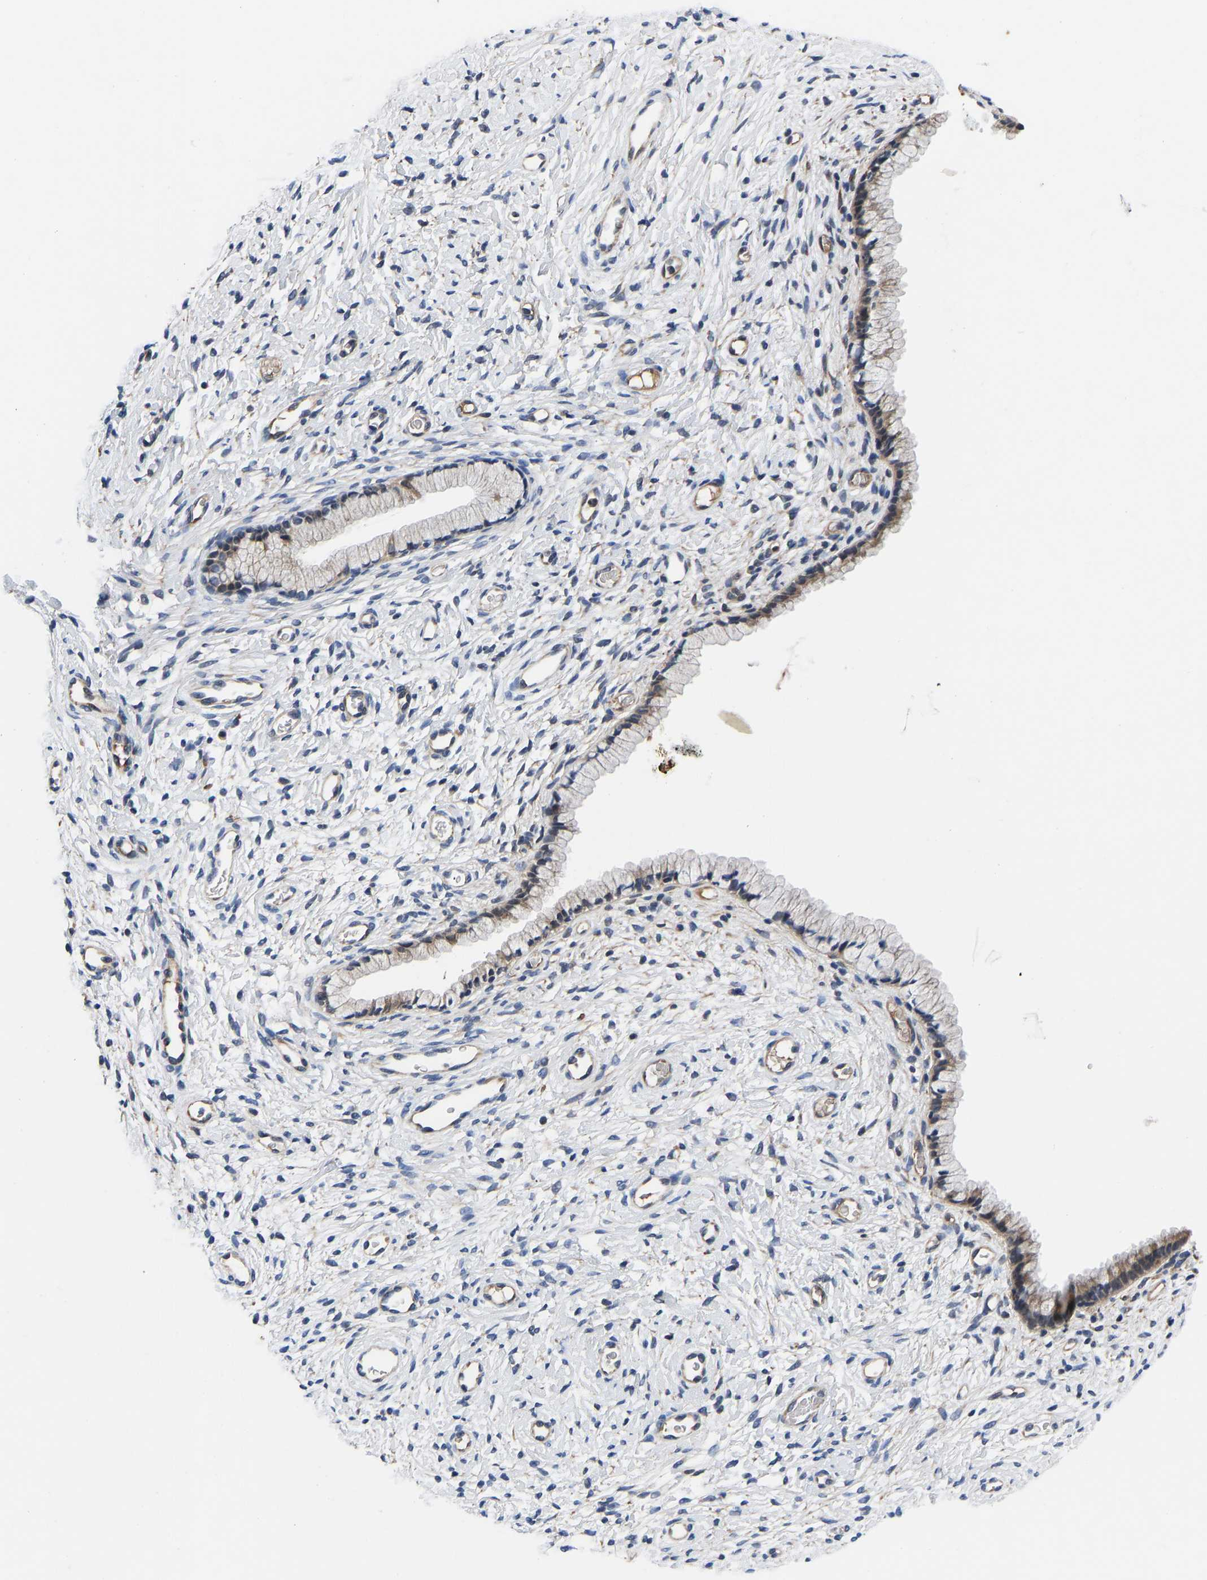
{"staining": {"intensity": "weak", "quantity": "<25%", "location": "cytoplasmic/membranous"}, "tissue": "cervix", "cell_type": "Glandular cells", "image_type": "normal", "snomed": [{"axis": "morphology", "description": "Normal tissue, NOS"}, {"axis": "topography", "description": "Cervix"}], "caption": "An immunohistochemistry histopathology image of normal cervix is shown. There is no staining in glandular cells of cervix. Brightfield microscopy of immunohistochemistry stained with DAB (3,3'-diaminobenzidine) (brown) and hematoxylin (blue), captured at high magnification.", "gene": "FRRS1", "patient": {"sex": "female", "age": 72}}